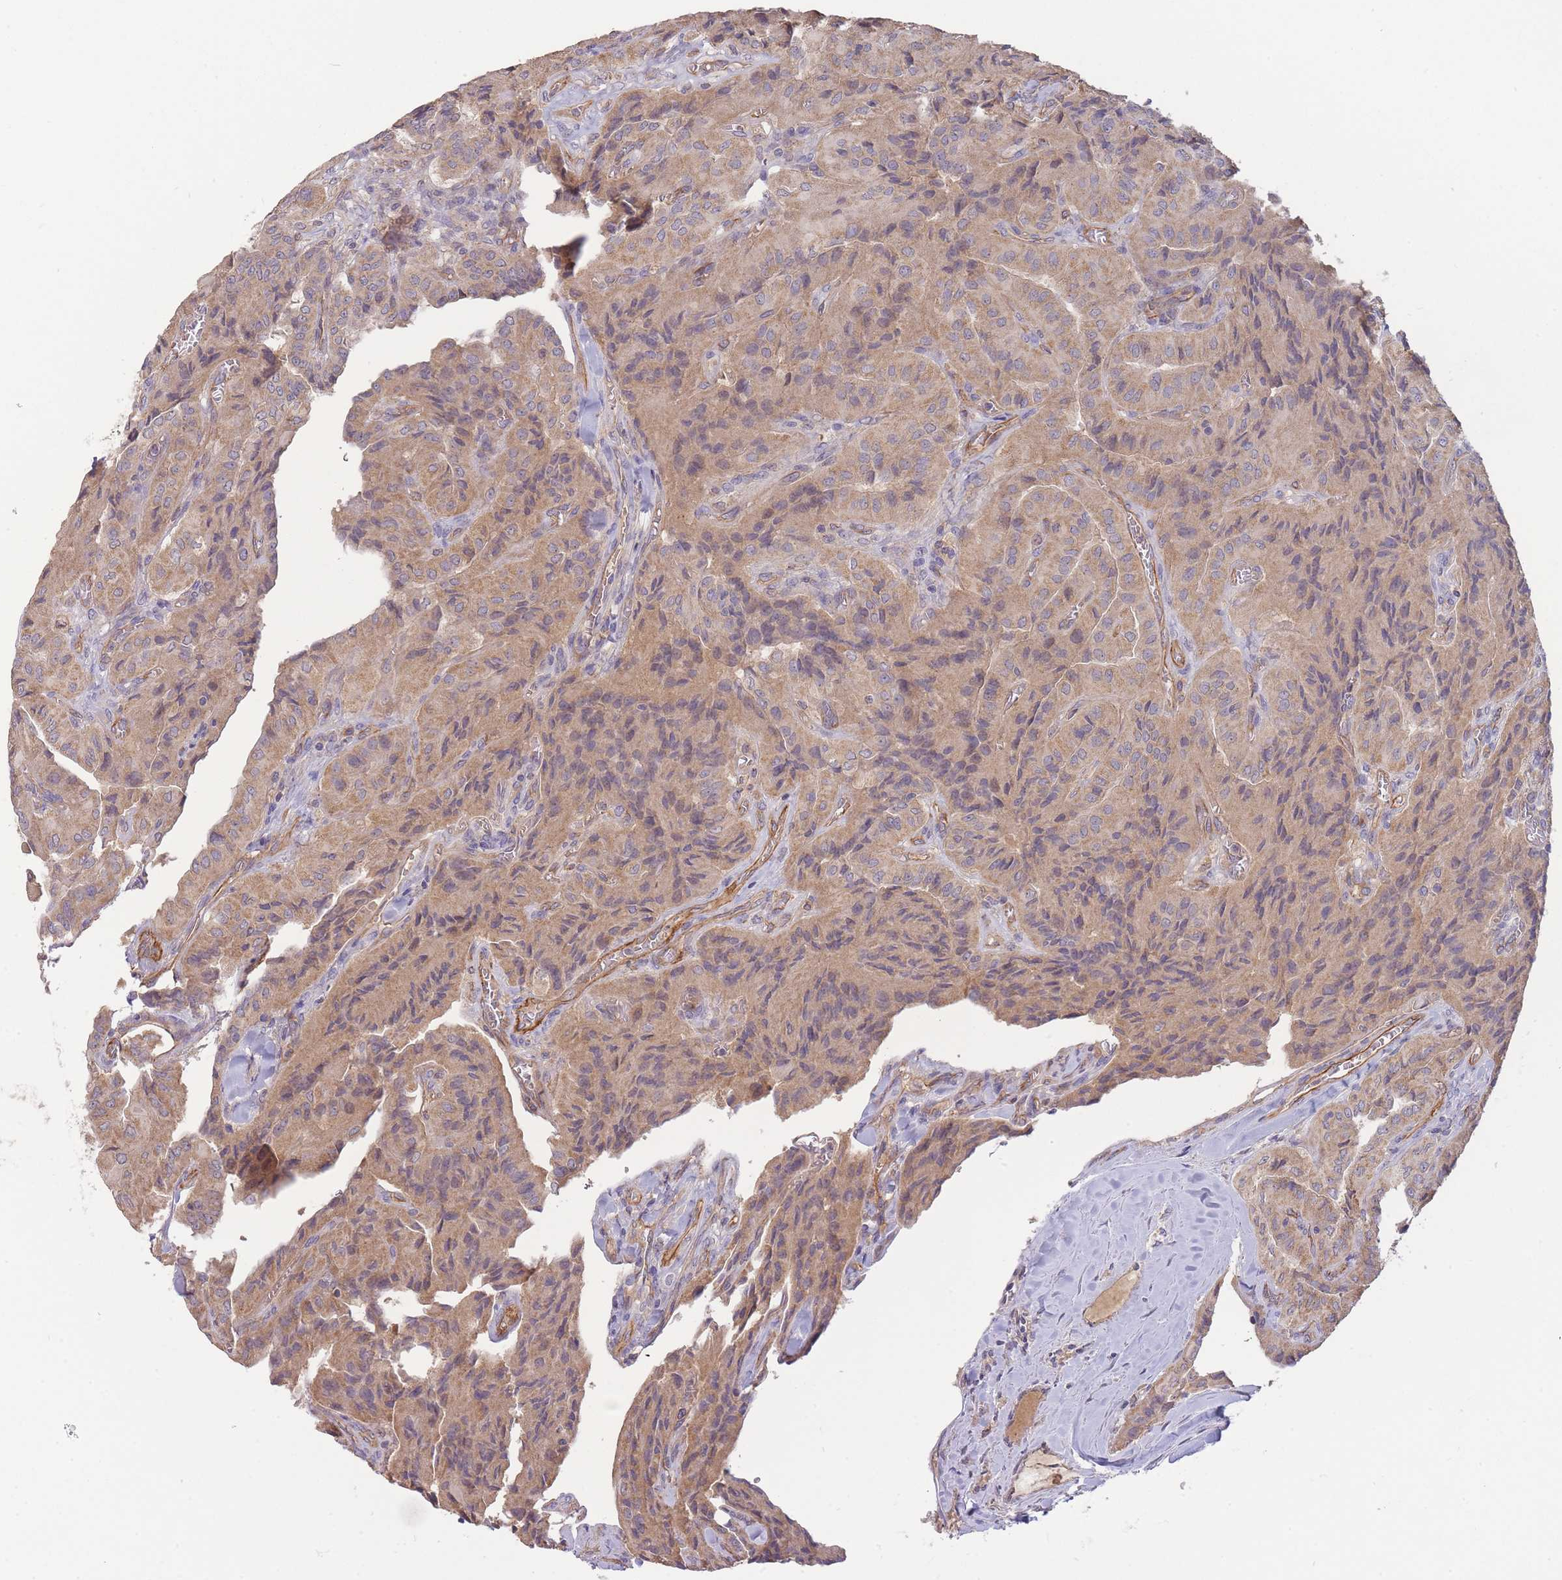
{"staining": {"intensity": "weak", "quantity": ">75%", "location": "cytoplasmic/membranous"}, "tissue": "thyroid cancer", "cell_type": "Tumor cells", "image_type": "cancer", "snomed": [{"axis": "morphology", "description": "Normal tissue, NOS"}, {"axis": "morphology", "description": "Papillary adenocarcinoma, NOS"}, {"axis": "topography", "description": "Thyroid gland"}], "caption": "Weak cytoplasmic/membranous protein staining is seen in about >75% of tumor cells in thyroid cancer (papillary adenocarcinoma).", "gene": "NDUFAF5", "patient": {"sex": "female", "age": 59}}